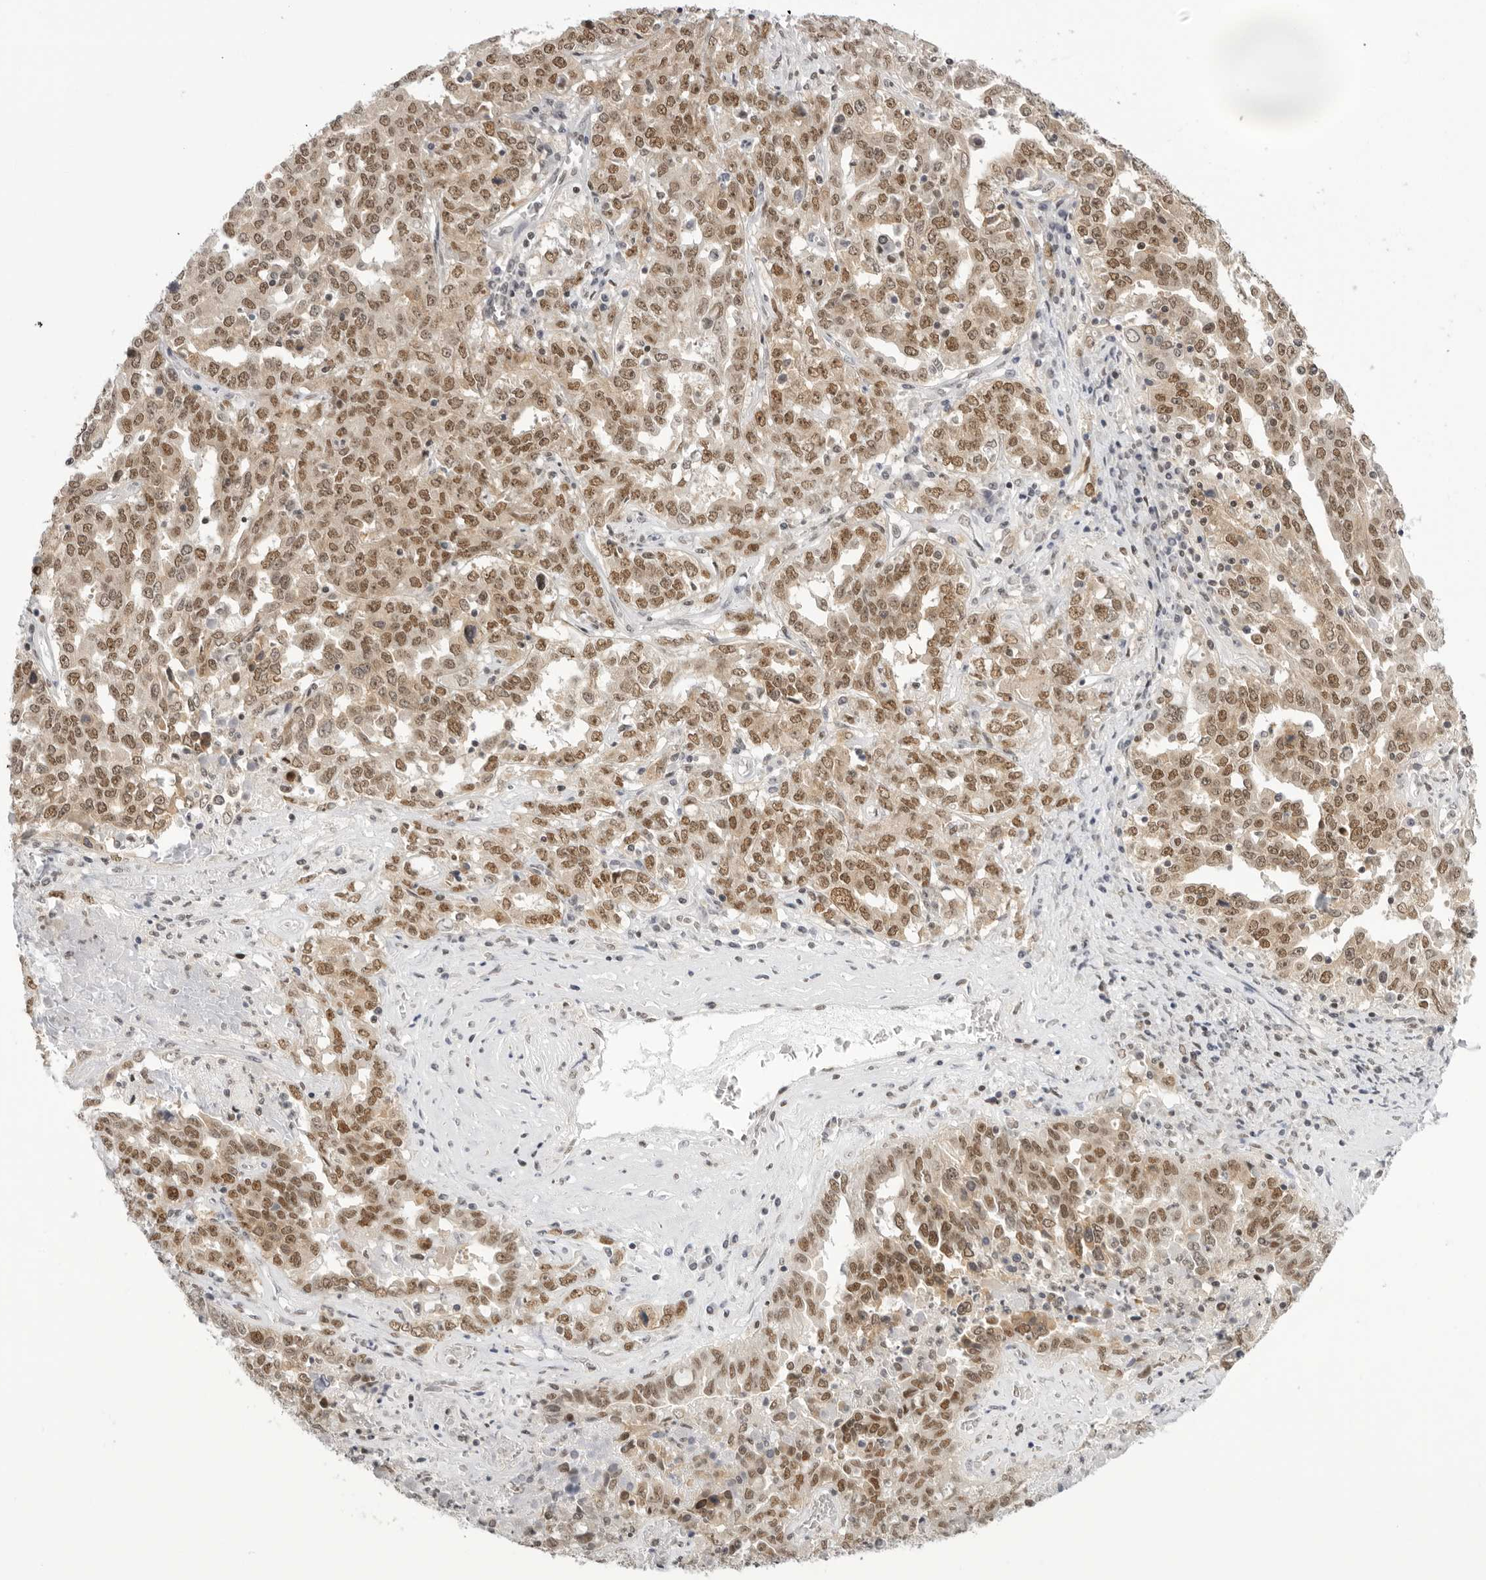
{"staining": {"intensity": "moderate", "quantity": ">75%", "location": "nuclear"}, "tissue": "ovarian cancer", "cell_type": "Tumor cells", "image_type": "cancer", "snomed": [{"axis": "morphology", "description": "Carcinoma, endometroid"}, {"axis": "topography", "description": "Ovary"}], "caption": "There is medium levels of moderate nuclear staining in tumor cells of ovarian cancer, as demonstrated by immunohistochemical staining (brown color).", "gene": "RPA2", "patient": {"sex": "female", "age": 62}}